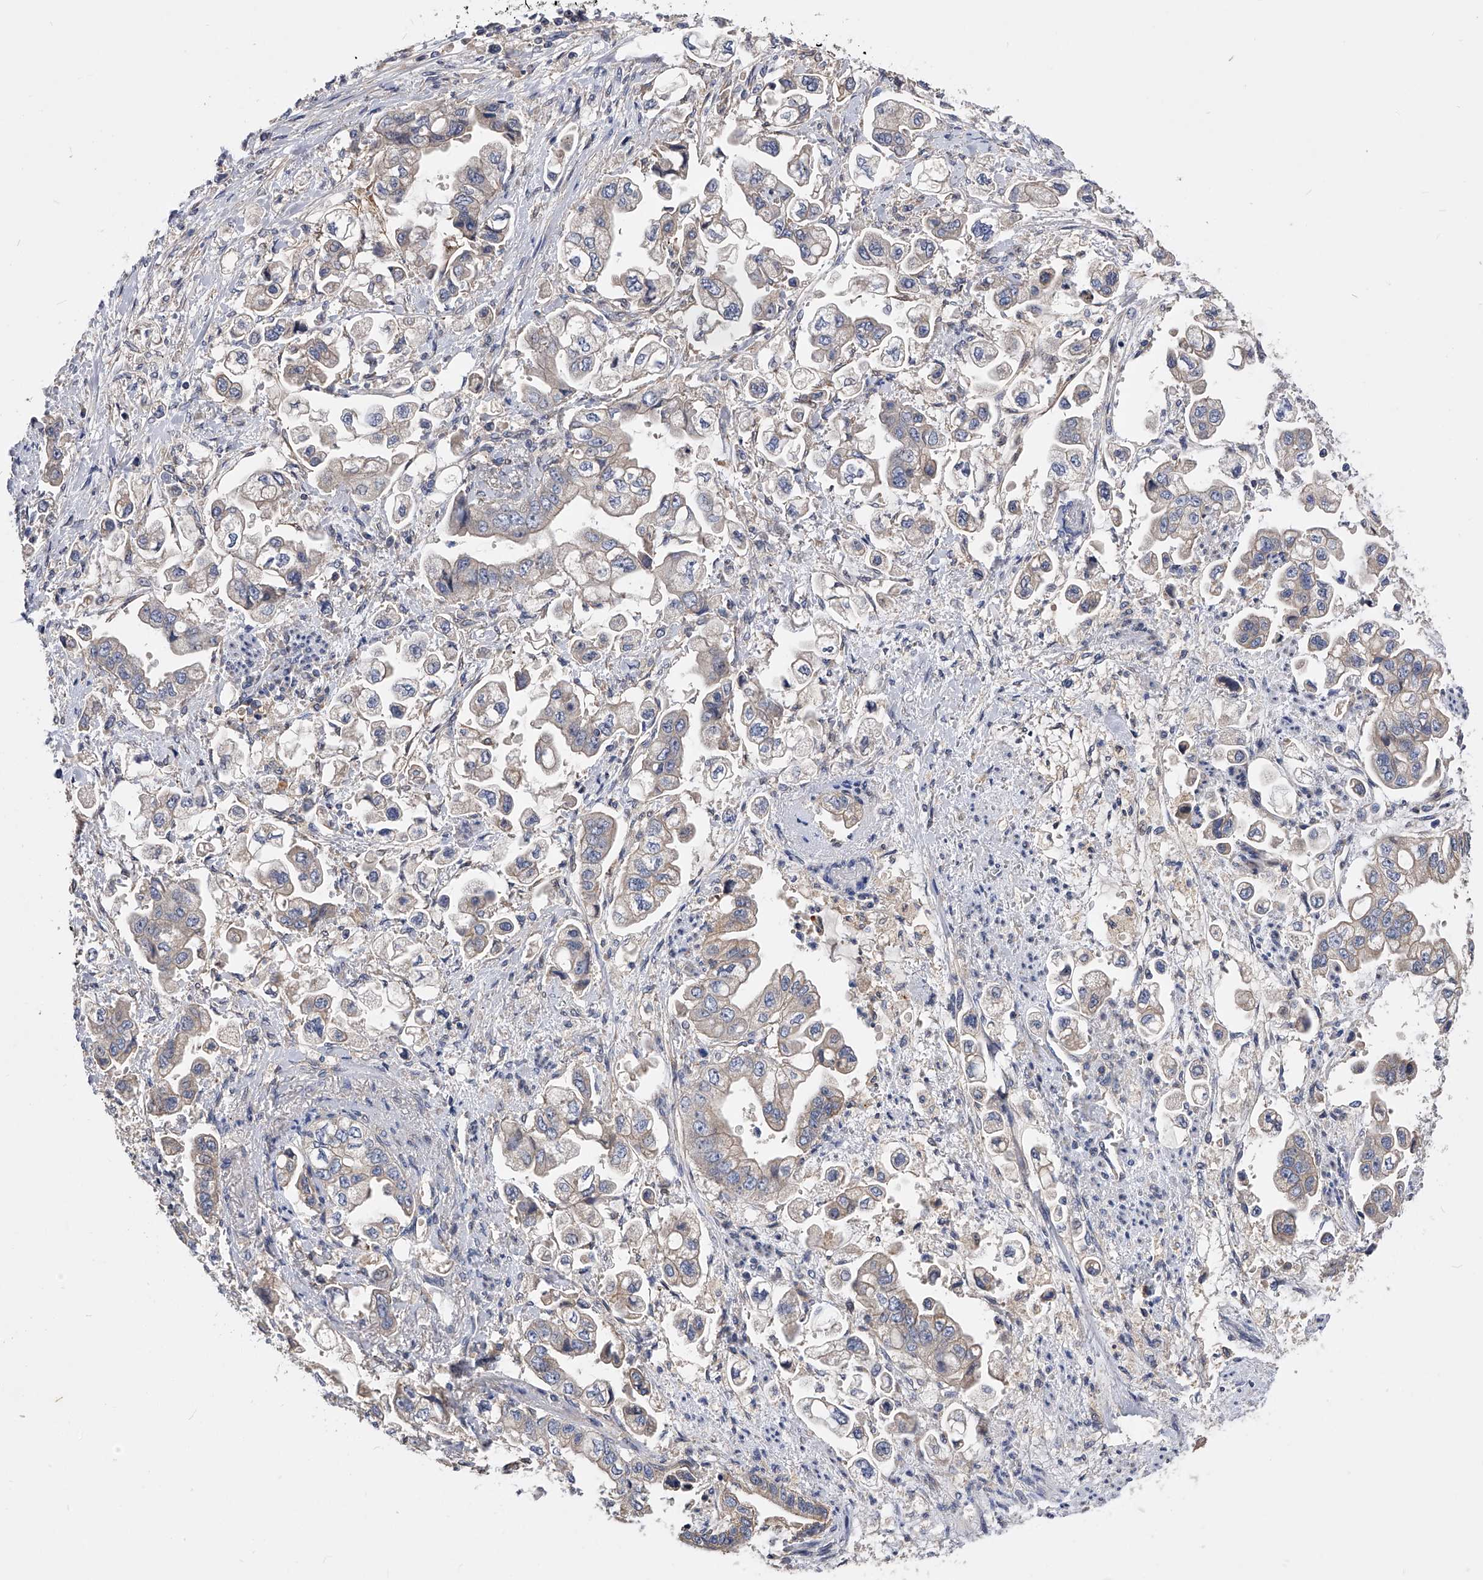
{"staining": {"intensity": "negative", "quantity": "none", "location": "none"}, "tissue": "stomach cancer", "cell_type": "Tumor cells", "image_type": "cancer", "snomed": [{"axis": "morphology", "description": "Adenocarcinoma, NOS"}, {"axis": "topography", "description": "Stomach"}], "caption": "This is a photomicrograph of immunohistochemistry staining of adenocarcinoma (stomach), which shows no expression in tumor cells. The staining is performed using DAB brown chromogen with nuclei counter-stained in using hematoxylin.", "gene": "ARL4C", "patient": {"sex": "male", "age": 62}}